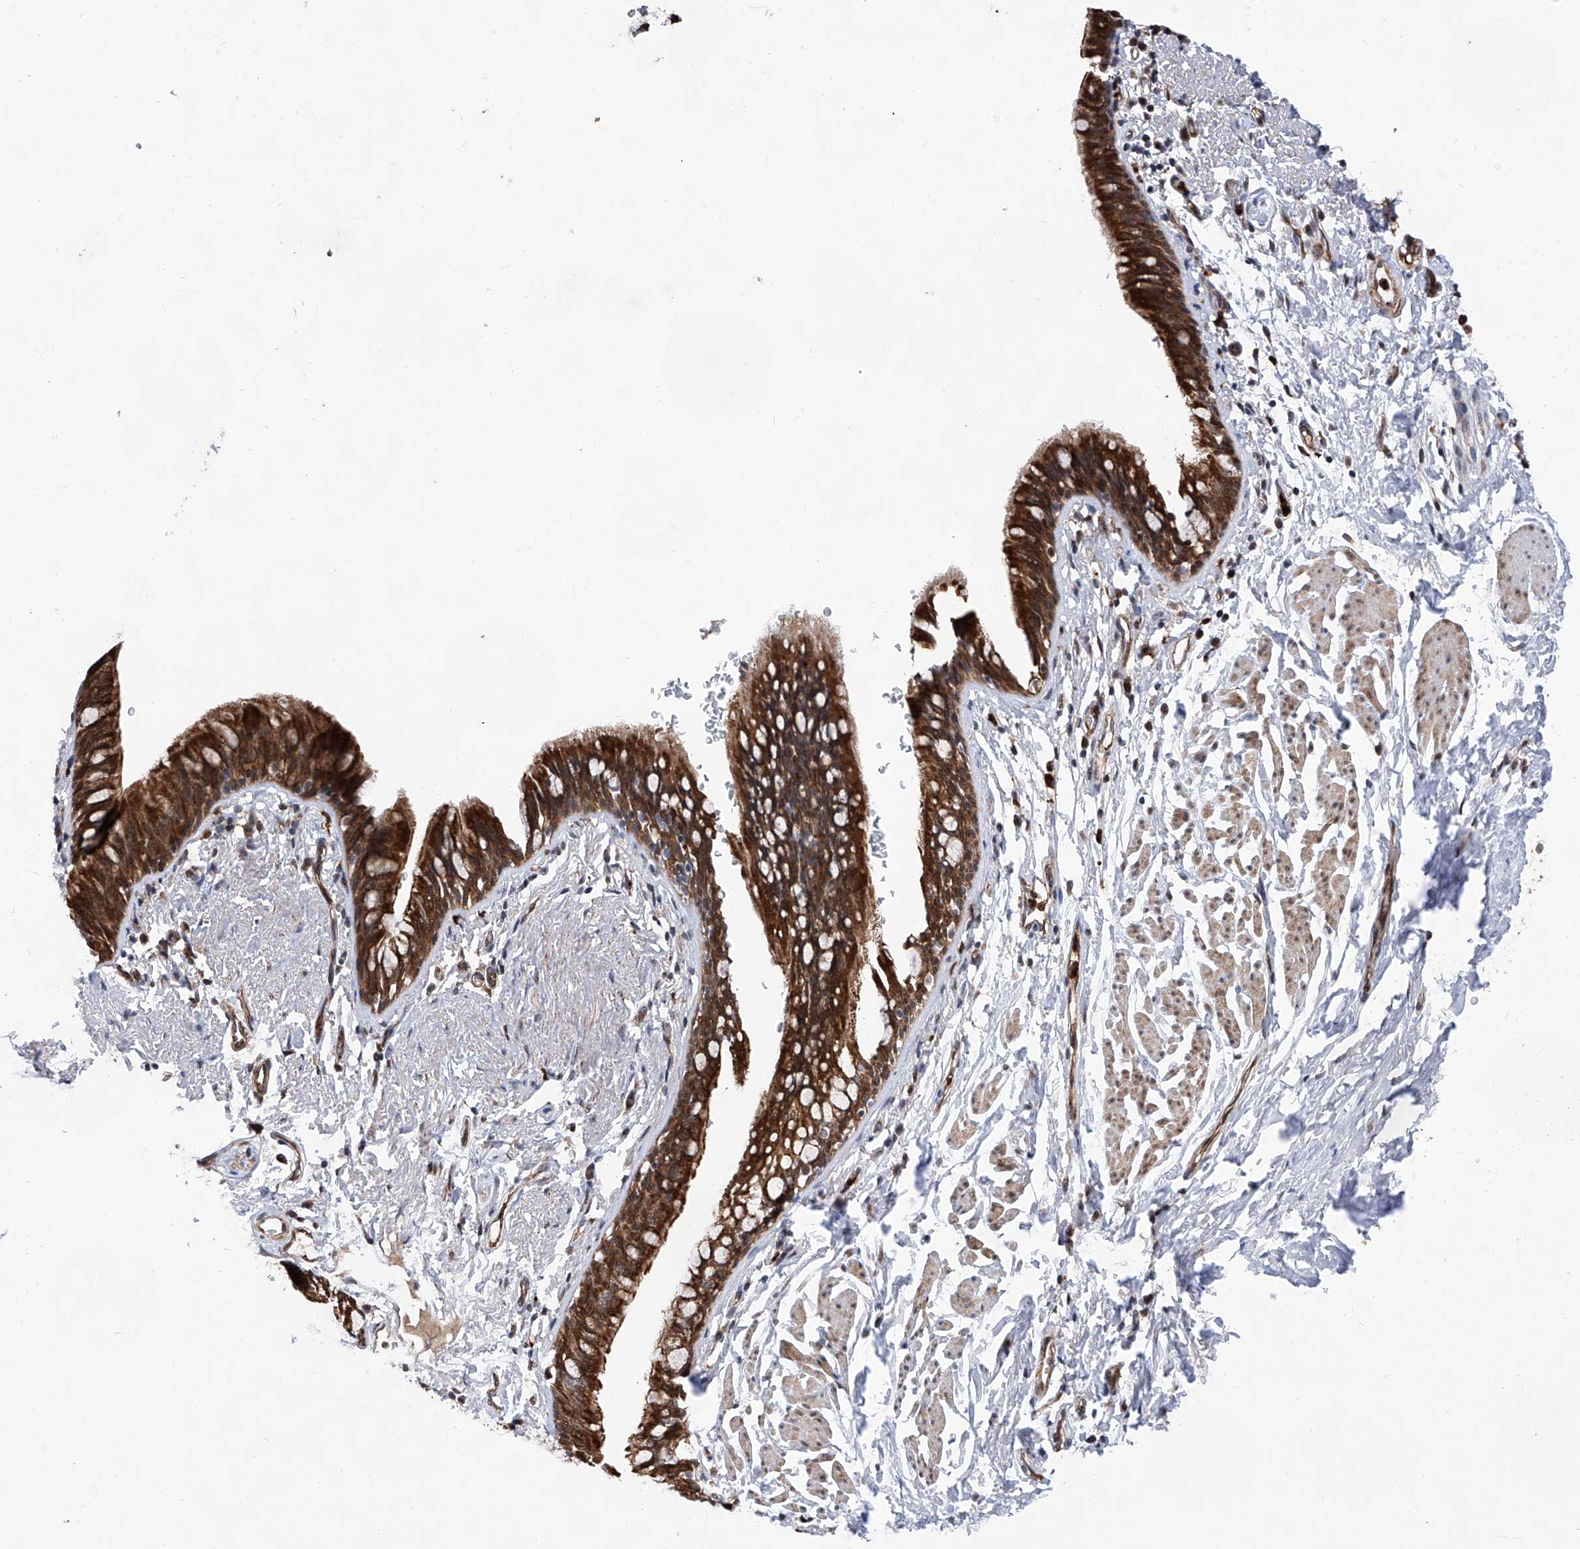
{"staining": {"intensity": "strong", "quantity": ">75%", "location": "cytoplasmic/membranous"}, "tissue": "bronchus", "cell_type": "Respiratory epithelial cells", "image_type": "normal", "snomed": [{"axis": "morphology", "description": "Normal tissue, NOS"}, {"axis": "topography", "description": "Cartilage tissue"}, {"axis": "topography", "description": "Bronchus"}], "caption": "A photomicrograph of bronchus stained for a protein demonstrates strong cytoplasmic/membranous brown staining in respiratory epithelial cells. (DAB IHC, brown staining for protein, blue staining for nuclei).", "gene": "FARP2", "patient": {"sex": "female", "age": 36}}